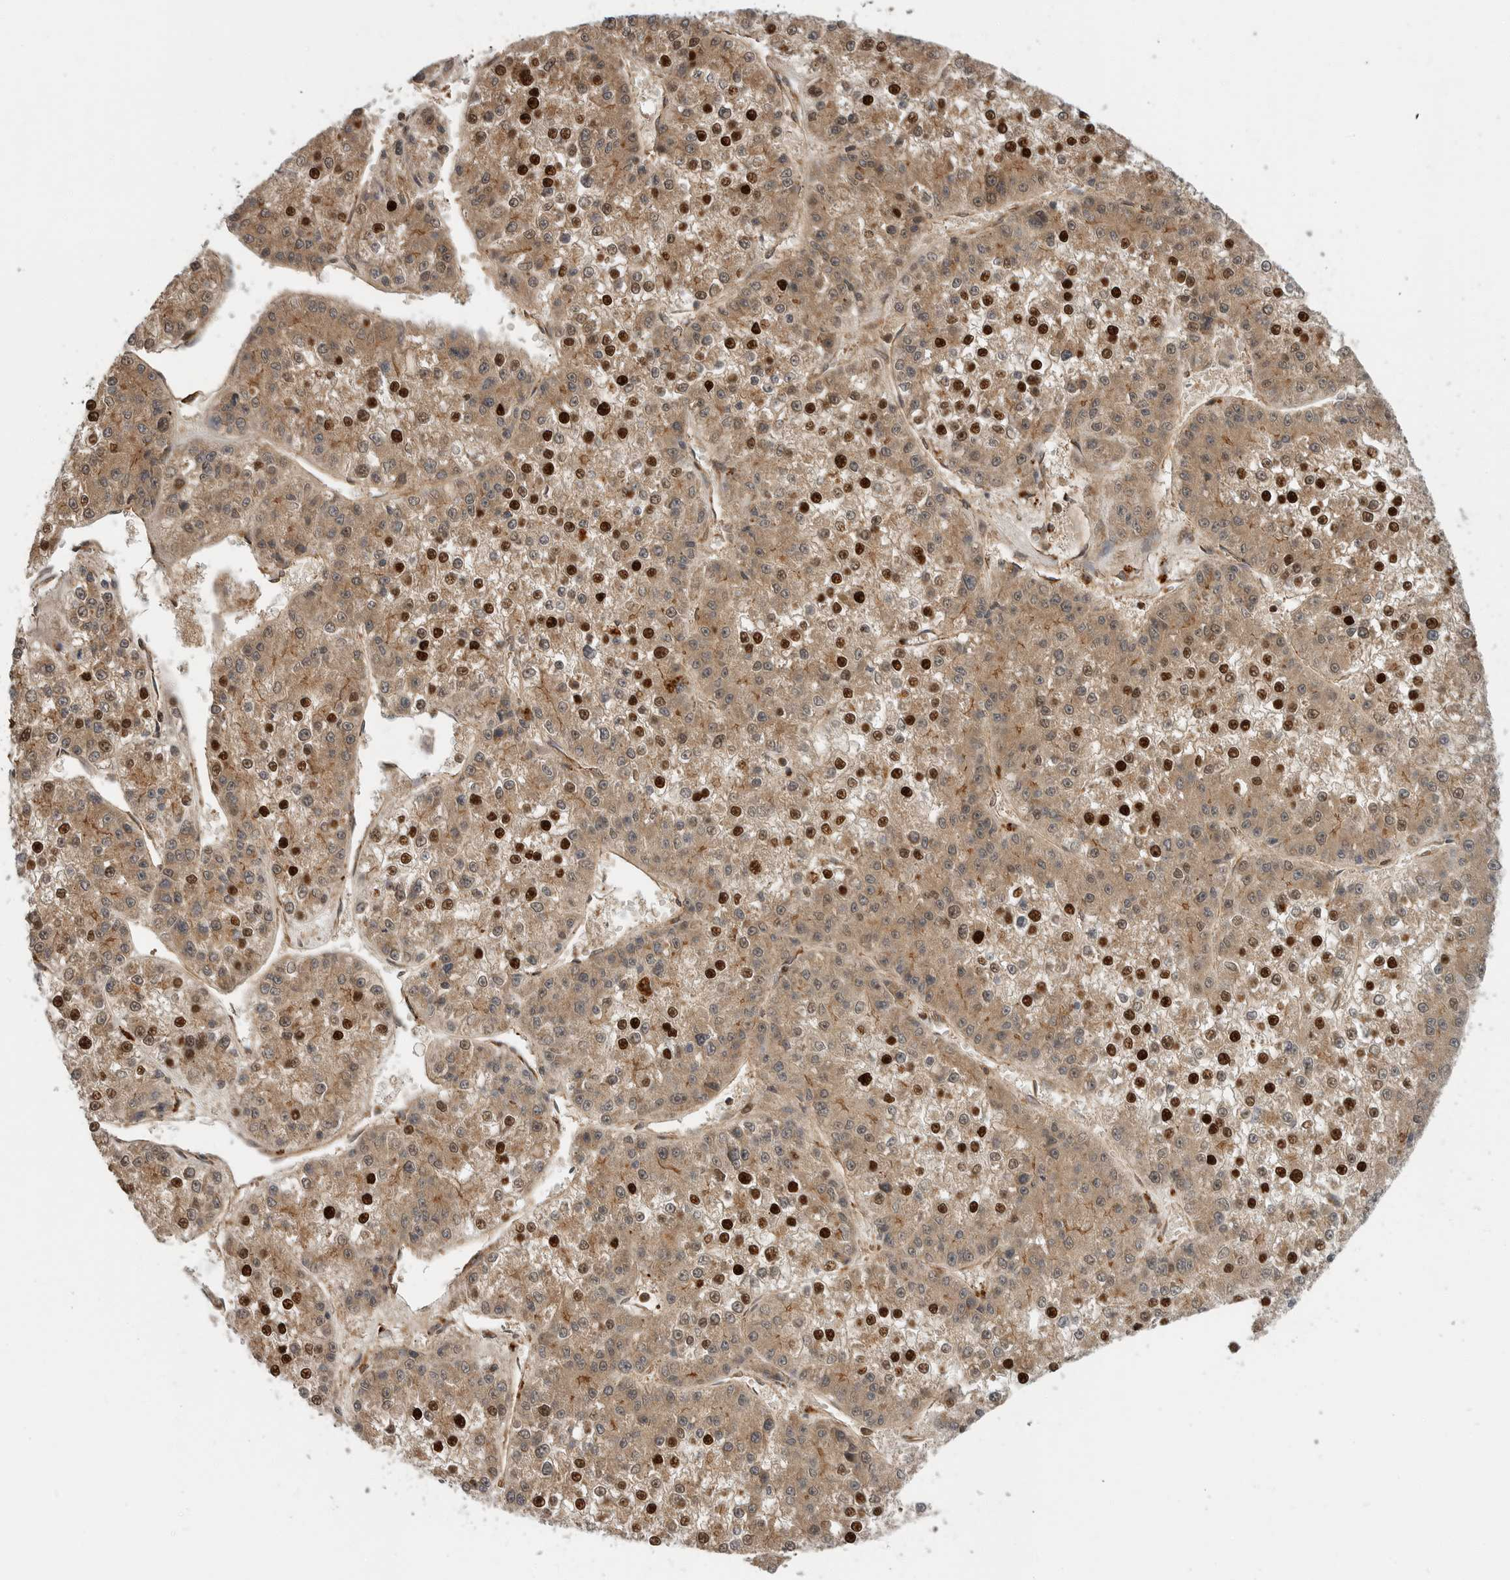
{"staining": {"intensity": "strong", "quantity": "25%-75%", "location": "cytoplasmic/membranous,nuclear"}, "tissue": "liver cancer", "cell_type": "Tumor cells", "image_type": "cancer", "snomed": [{"axis": "morphology", "description": "Carcinoma, Hepatocellular, NOS"}, {"axis": "topography", "description": "Liver"}], "caption": "Protein analysis of liver cancer tissue shows strong cytoplasmic/membranous and nuclear expression in about 25%-75% of tumor cells. Using DAB (3,3'-diaminobenzidine) (brown) and hematoxylin (blue) stains, captured at high magnification using brightfield microscopy.", "gene": "STRAP", "patient": {"sex": "female", "age": 73}}